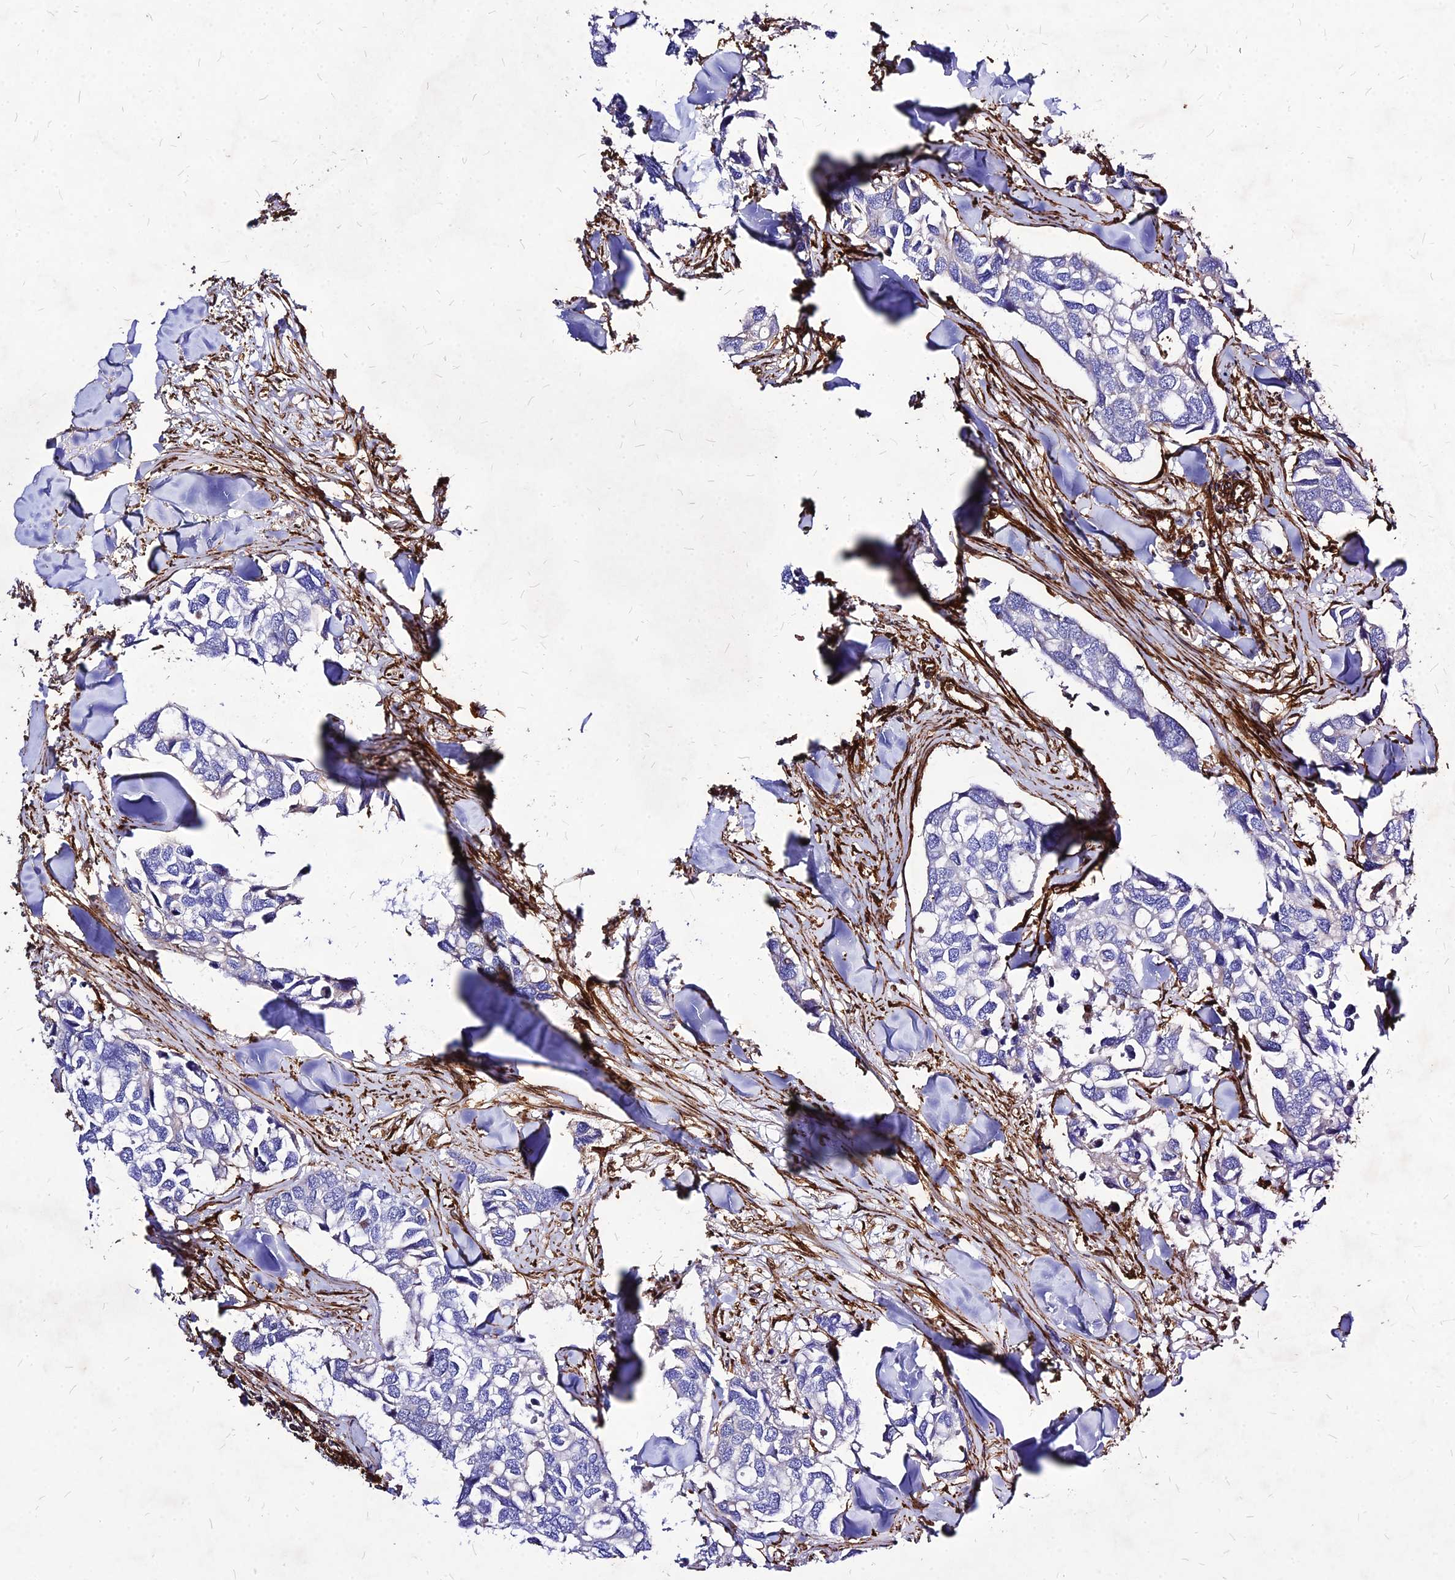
{"staining": {"intensity": "negative", "quantity": "none", "location": "none"}, "tissue": "breast cancer", "cell_type": "Tumor cells", "image_type": "cancer", "snomed": [{"axis": "morphology", "description": "Duct carcinoma"}, {"axis": "topography", "description": "Breast"}], "caption": "High power microscopy image of an immunohistochemistry image of intraductal carcinoma (breast), revealing no significant expression in tumor cells. The staining was performed using DAB (3,3'-diaminobenzidine) to visualize the protein expression in brown, while the nuclei were stained in blue with hematoxylin (Magnification: 20x).", "gene": "EFCC1", "patient": {"sex": "female", "age": 83}}